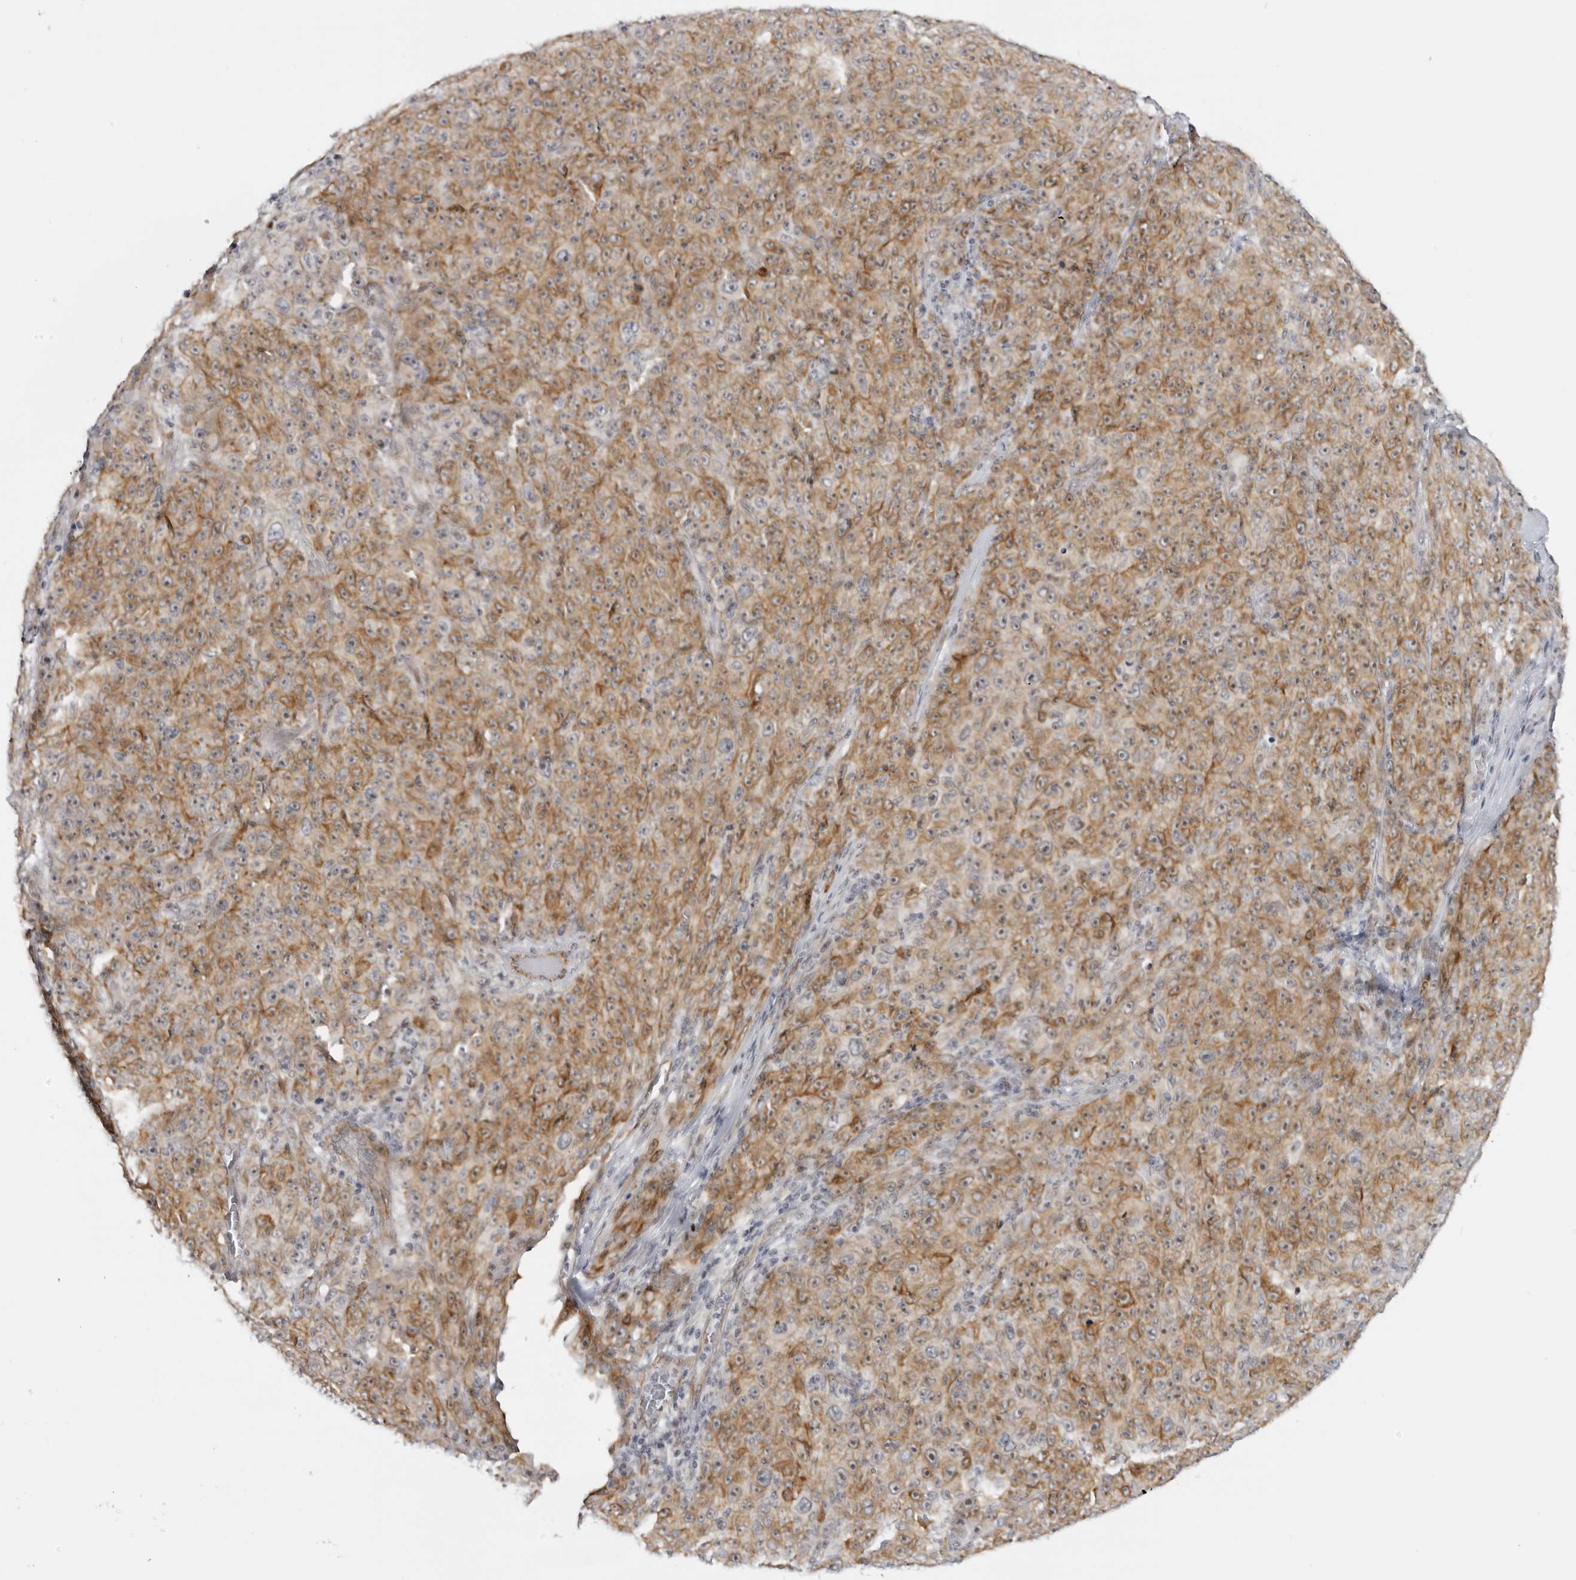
{"staining": {"intensity": "moderate", "quantity": ">75%", "location": "cytoplasmic/membranous"}, "tissue": "melanoma", "cell_type": "Tumor cells", "image_type": "cancer", "snomed": [{"axis": "morphology", "description": "Malignant melanoma, NOS"}, {"axis": "topography", "description": "Skin"}], "caption": "Immunohistochemistry (IHC) (DAB (3,3'-diaminobenzidine)) staining of human melanoma shows moderate cytoplasmic/membranous protein expression in about >75% of tumor cells.", "gene": "CEP295NL", "patient": {"sex": "female", "age": 82}}